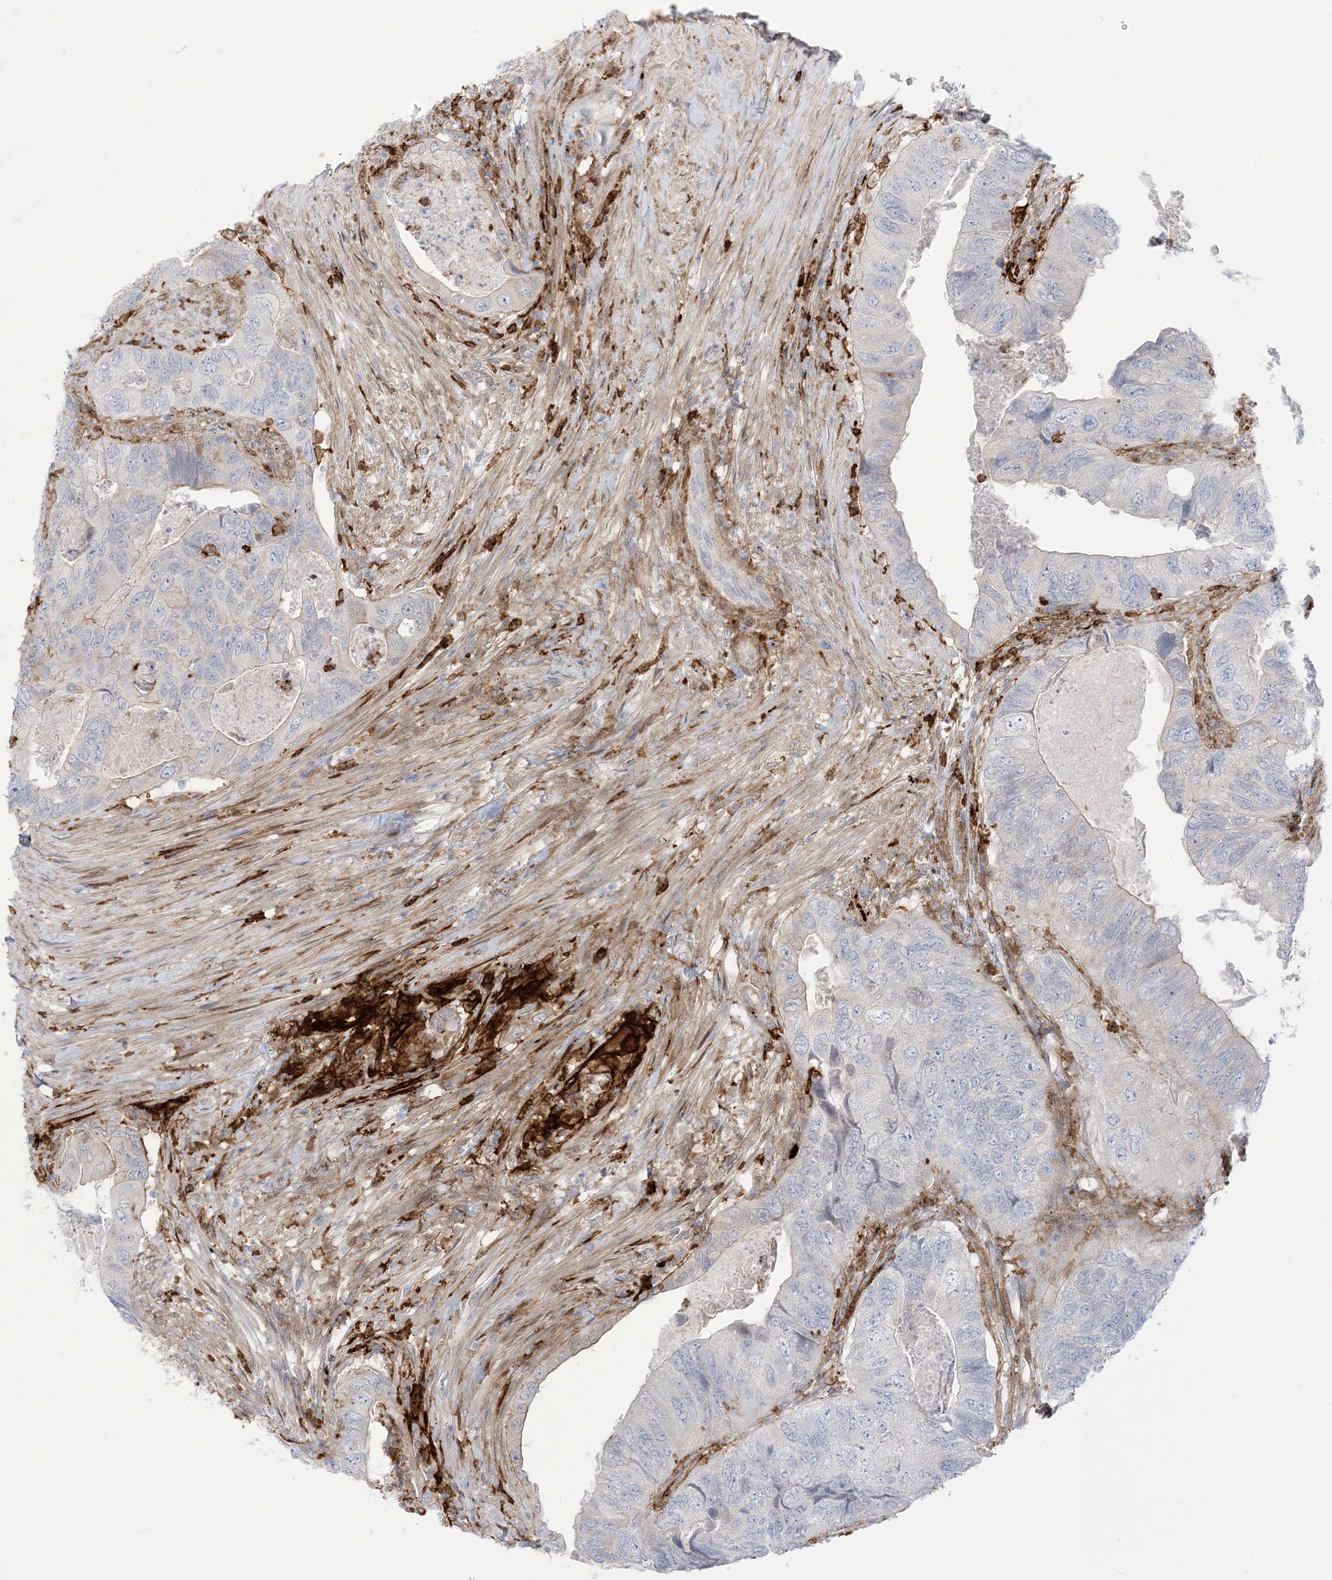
{"staining": {"intensity": "negative", "quantity": "none", "location": "none"}, "tissue": "colorectal cancer", "cell_type": "Tumor cells", "image_type": "cancer", "snomed": [{"axis": "morphology", "description": "Adenocarcinoma, NOS"}, {"axis": "topography", "description": "Rectum"}], "caption": "The histopathology image displays no staining of tumor cells in colorectal cancer (adenocarcinoma). (DAB (3,3'-diaminobenzidine) IHC visualized using brightfield microscopy, high magnification).", "gene": "ICMT", "patient": {"sex": "male", "age": 63}}